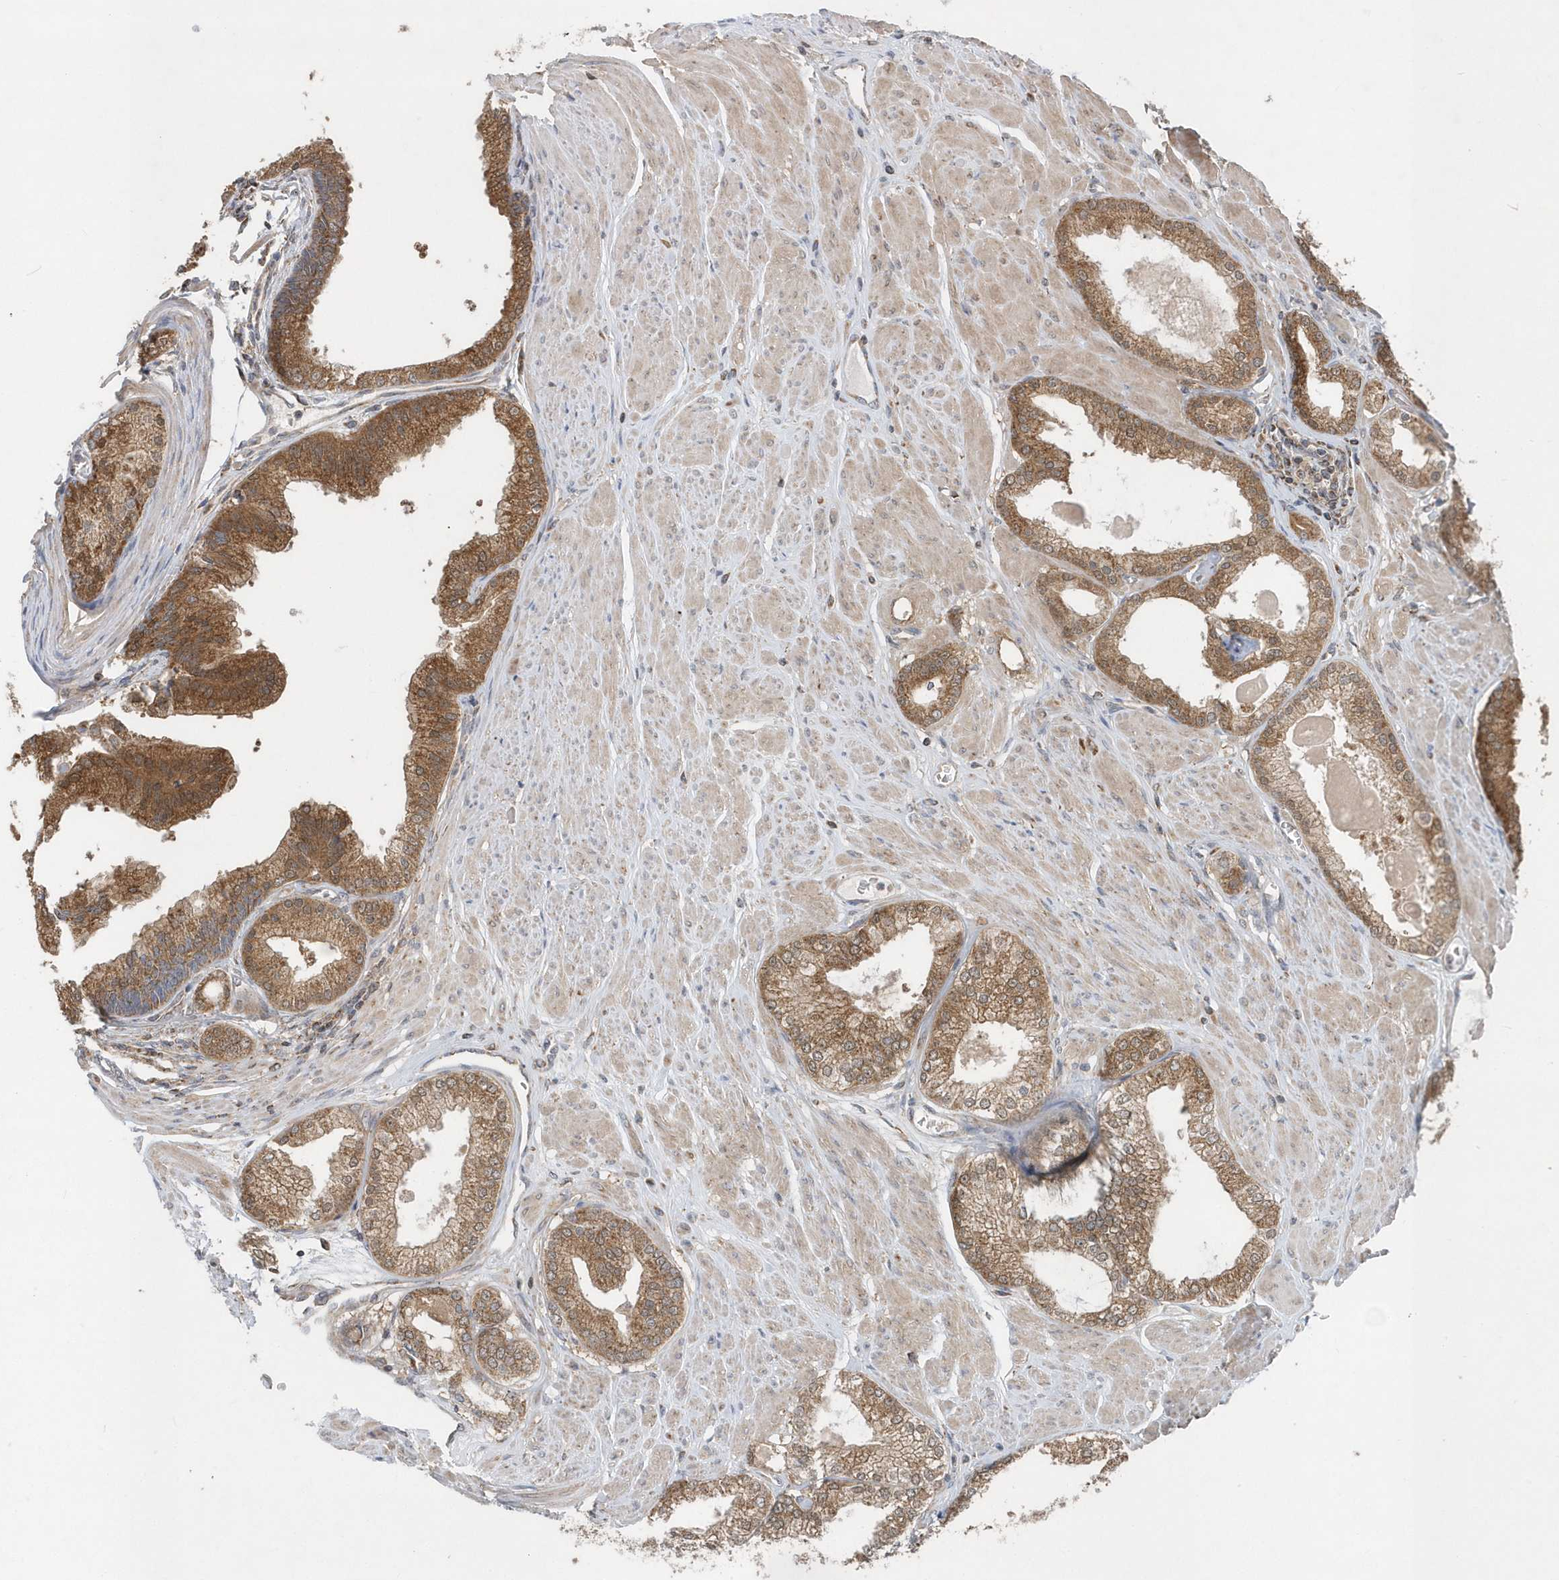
{"staining": {"intensity": "moderate", "quantity": ">75%", "location": "cytoplasmic/membranous"}, "tissue": "prostate cancer", "cell_type": "Tumor cells", "image_type": "cancer", "snomed": [{"axis": "morphology", "description": "Adenocarcinoma, High grade"}, {"axis": "topography", "description": "Prostate"}], "caption": "About >75% of tumor cells in prostate adenocarcinoma (high-grade) demonstrate moderate cytoplasmic/membranous protein expression as visualized by brown immunohistochemical staining.", "gene": "PPP1R7", "patient": {"sex": "male", "age": 61}}